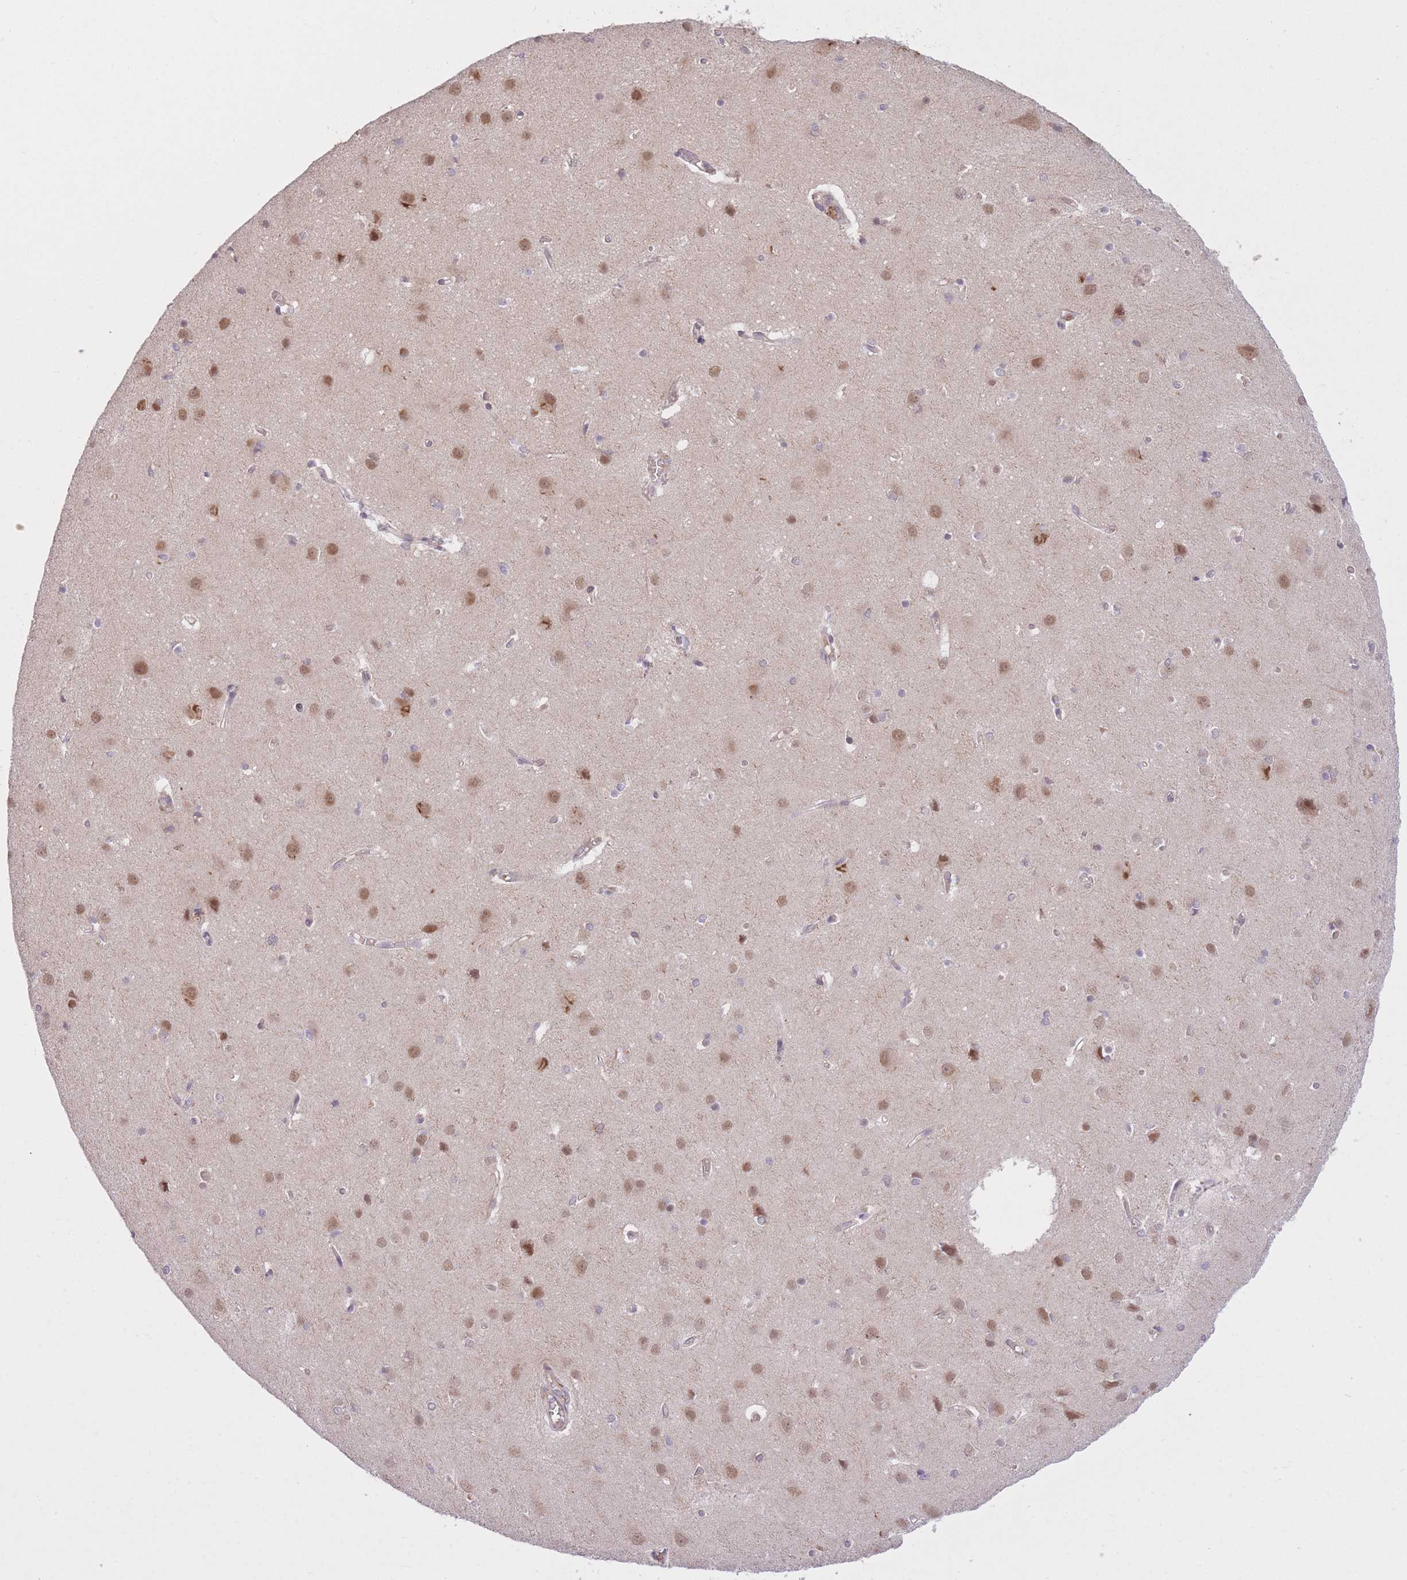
{"staining": {"intensity": "weak", "quantity": "25%-75%", "location": "cytoplasmic/membranous"}, "tissue": "cerebral cortex", "cell_type": "Endothelial cells", "image_type": "normal", "snomed": [{"axis": "morphology", "description": "Normal tissue, NOS"}, {"axis": "topography", "description": "Cerebral cortex"}], "caption": "Endothelial cells exhibit weak cytoplasmic/membranous expression in approximately 25%-75% of cells in unremarkable cerebral cortex. The staining is performed using DAB (3,3'-diaminobenzidine) brown chromogen to label protein expression. The nuclei are counter-stained blue using hematoxylin.", "gene": "POLR3F", "patient": {"sex": "male", "age": 37}}